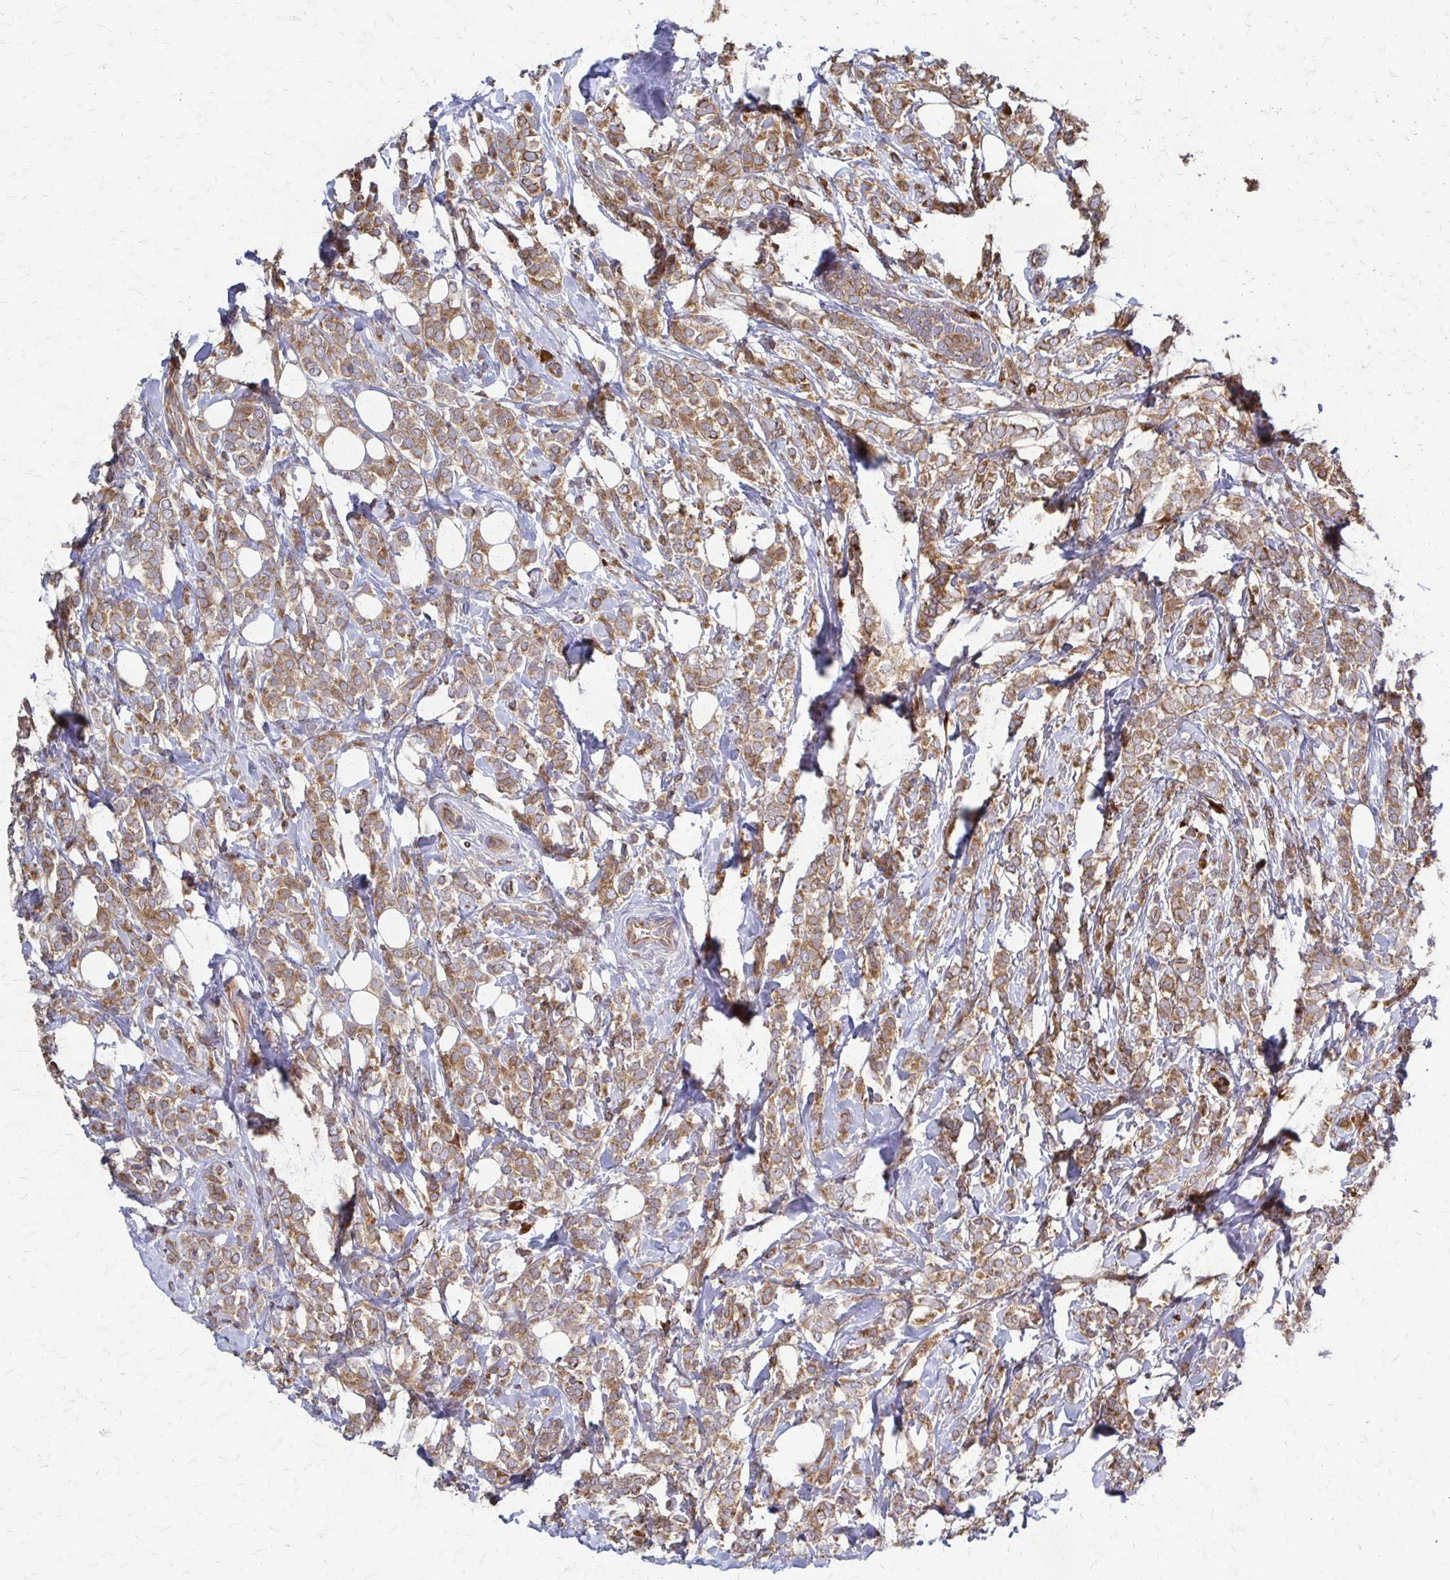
{"staining": {"intensity": "moderate", "quantity": ">75%", "location": "cytoplasmic/membranous"}, "tissue": "breast cancer", "cell_type": "Tumor cells", "image_type": "cancer", "snomed": [{"axis": "morphology", "description": "Lobular carcinoma"}, {"axis": "topography", "description": "Breast"}], "caption": "A brown stain labels moderate cytoplasmic/membranous expression of a protein in breast cancer (lobular carcinoma) tumor cells. (Stains: DAB (3,3'-diaminobenzidine) in brown, nuclei in blue, Microscopy: brightfield microscopy at high magnification).", "gene": "EEF2", "patient": {"sex": "female", "age": 49}}